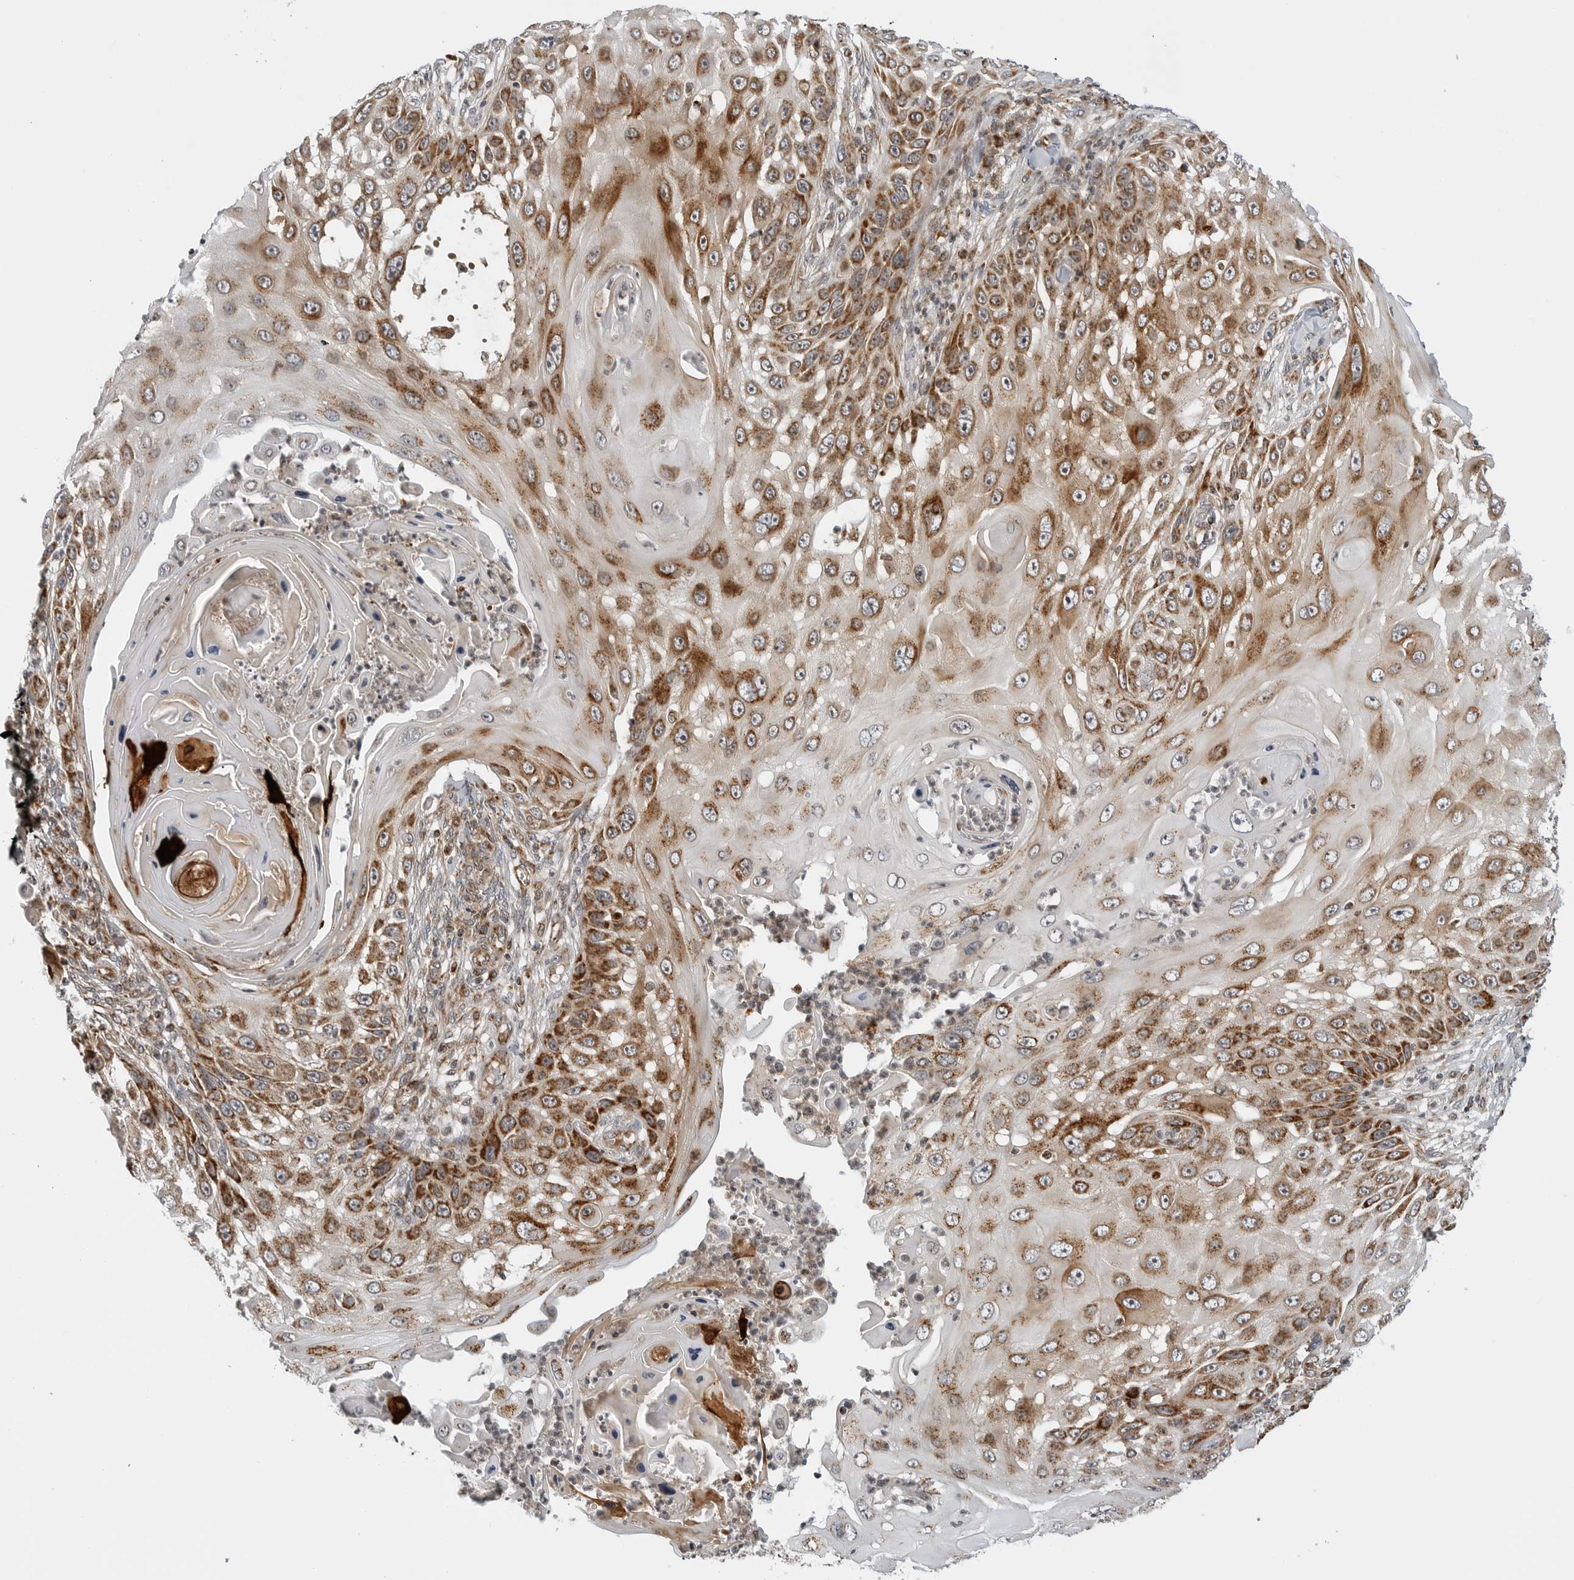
{"staining": {"intensity": "moderate", "quantity": ">75%", "location": "cytoplasmic/membranous"}, "tissue": "skin cancer", "cell_type": "Tumor cells", "image_type": "cancer", "snomed": [{"axis": "morphology", "description": "Squamous cell carcinoma, NOS"}, {"axis": "topography", "description": "Skin"}], "caption": "Immunohistochemistry image of human skin cancer stained for a protein (brown), which displays medium levels of moderate cytoplasmic/membranous positivity in about >75% of tumor cells.", "gene": "PEX2", "patient": {"sex": "female", "age": 44}}